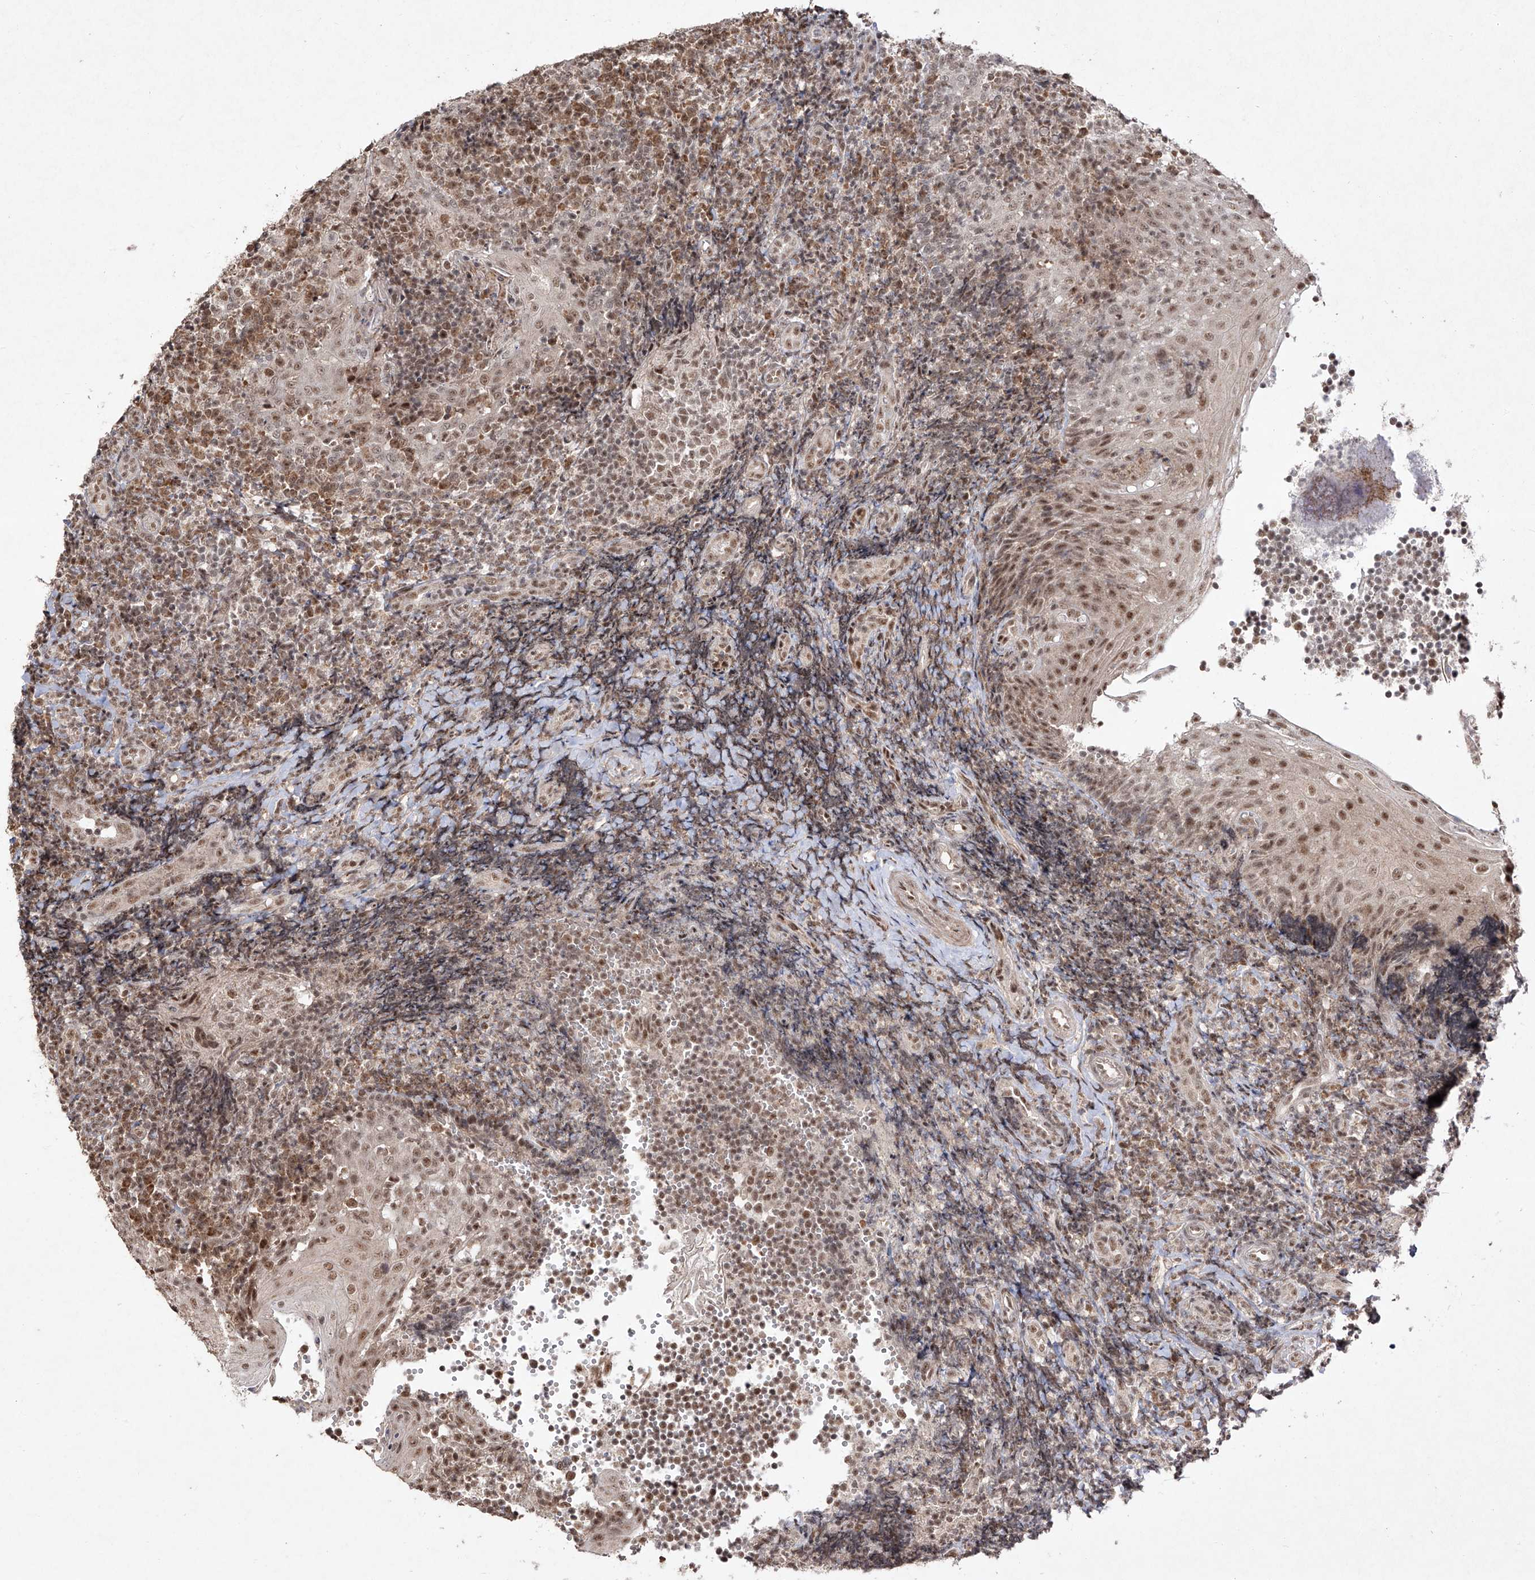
{"staining": {"intensity": "moderate", "quantity": "25%-75%", "location": "nuclear"}, "tissue": "tonsil", "cell_type": "Germinal center cells", "image_type": "normal", "snomed": [{"axis": "morphology", "description": "Normal tissue, NOS"}, {"axis": "topography", "description": "Tonsil"}], "caption": "Immunohistochemical staining of unremarkable human tonsil displays medium levels of moderate nuclear positivity in about 25%-75% of germinal center cells.", "gene": "SNRNP27", "patient": {"sex": "female", "age": 40}}